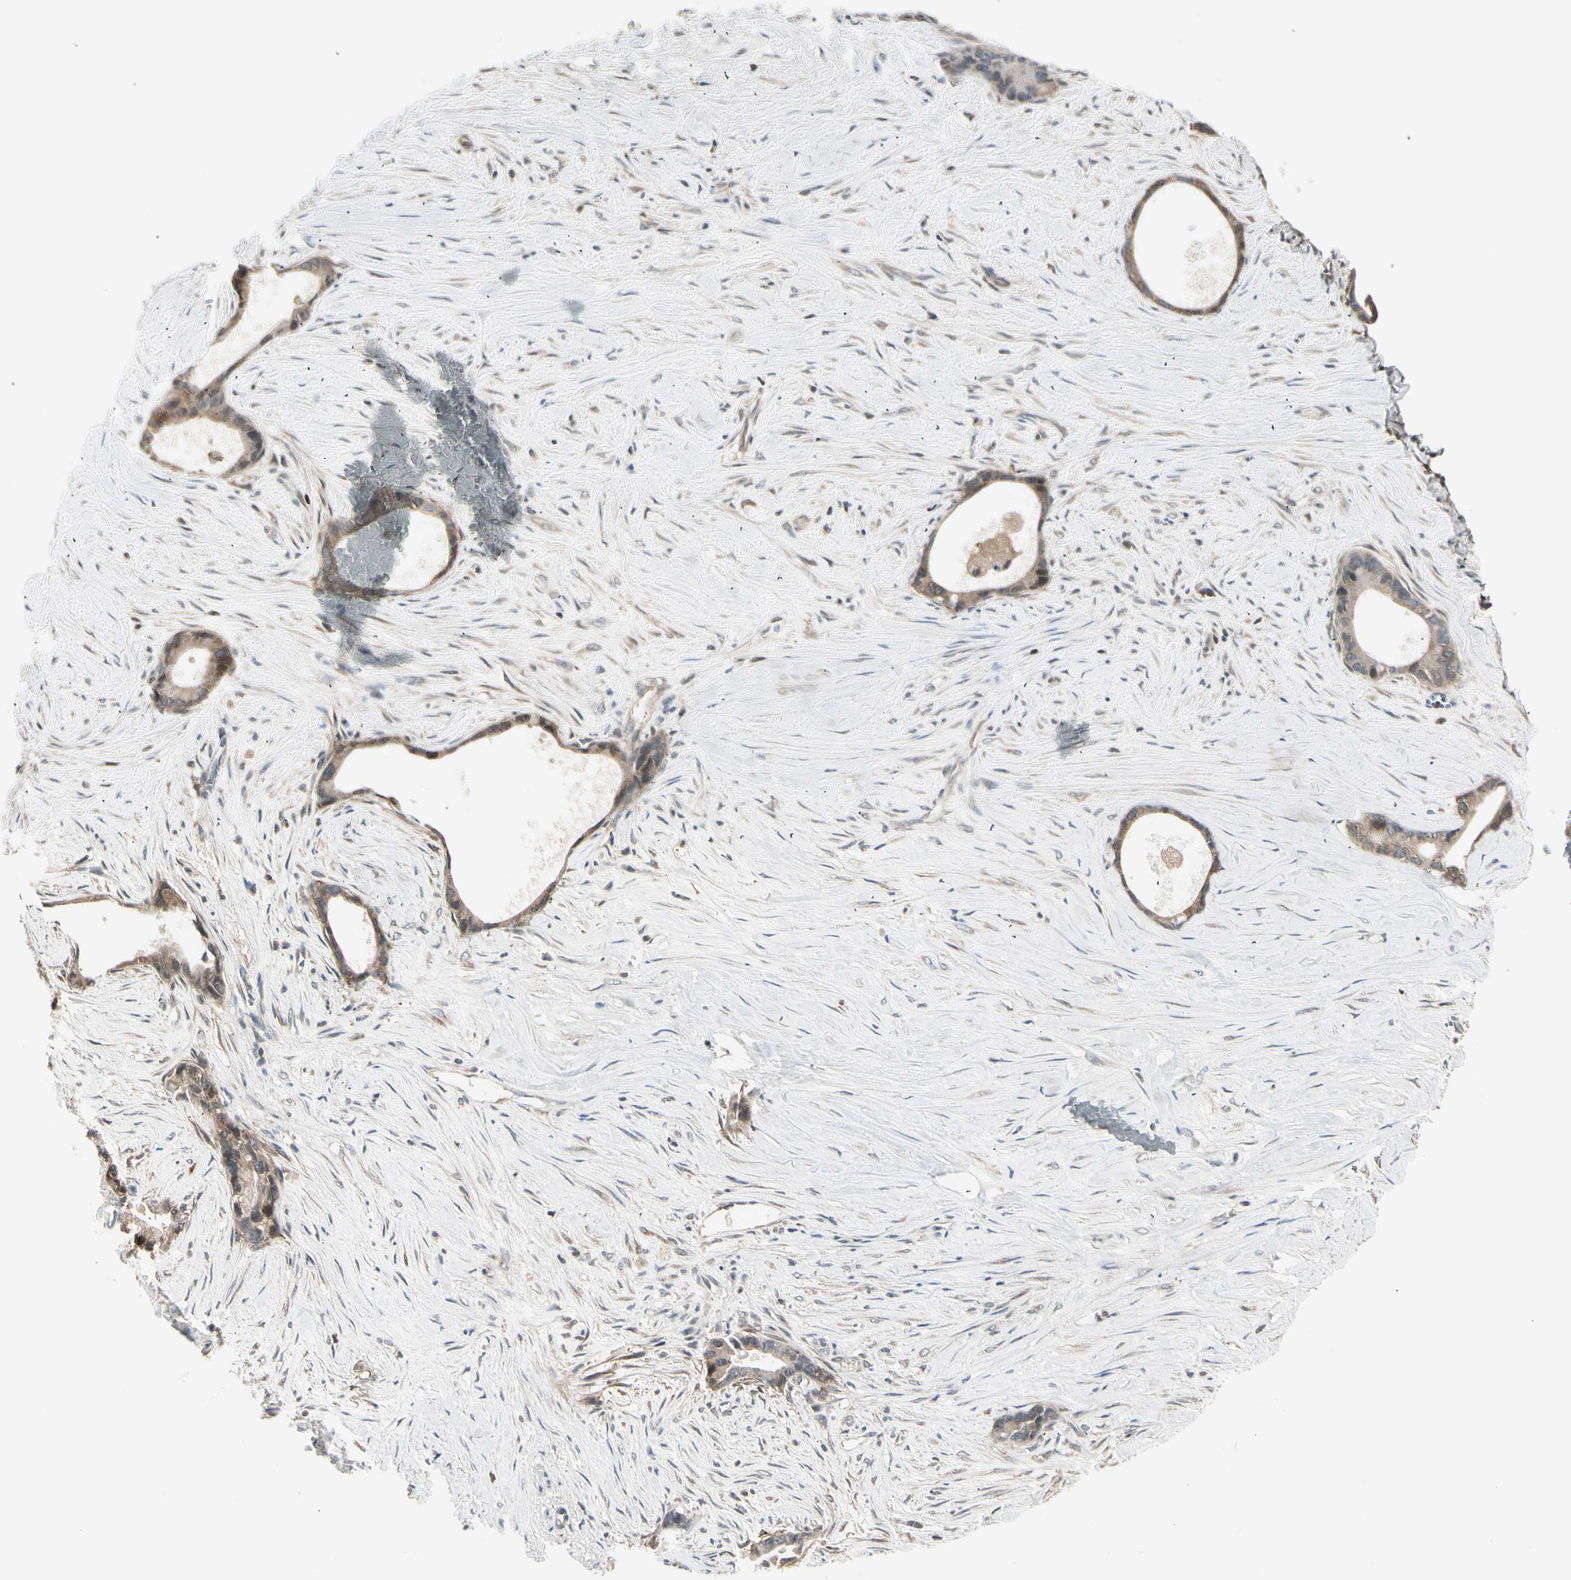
{"staining": {"intensity": "moderate", "quantity": ">75%", "location": "cytoplasmic/membranous"}, "tissue": "liver cancer", "cell_type": "Tumor cells", "image_type": "cancer", "snomed": [{"axis": "morphology", "description": "Cholangiocarcinoma"}, {"axis": "topography", "description": "Liver"}], "caption": "The micrograph demonstrates immunohistochemical staining of liver cholangiocarcinoma. There is moderate cytoplasmic/membranous expression is appreciated in approximately >75% of tumor cells. (IHC, brightfield microscopy, high magnification).", "gene": "OXSR1", "patient": {"sex": "female", "age": 55}}